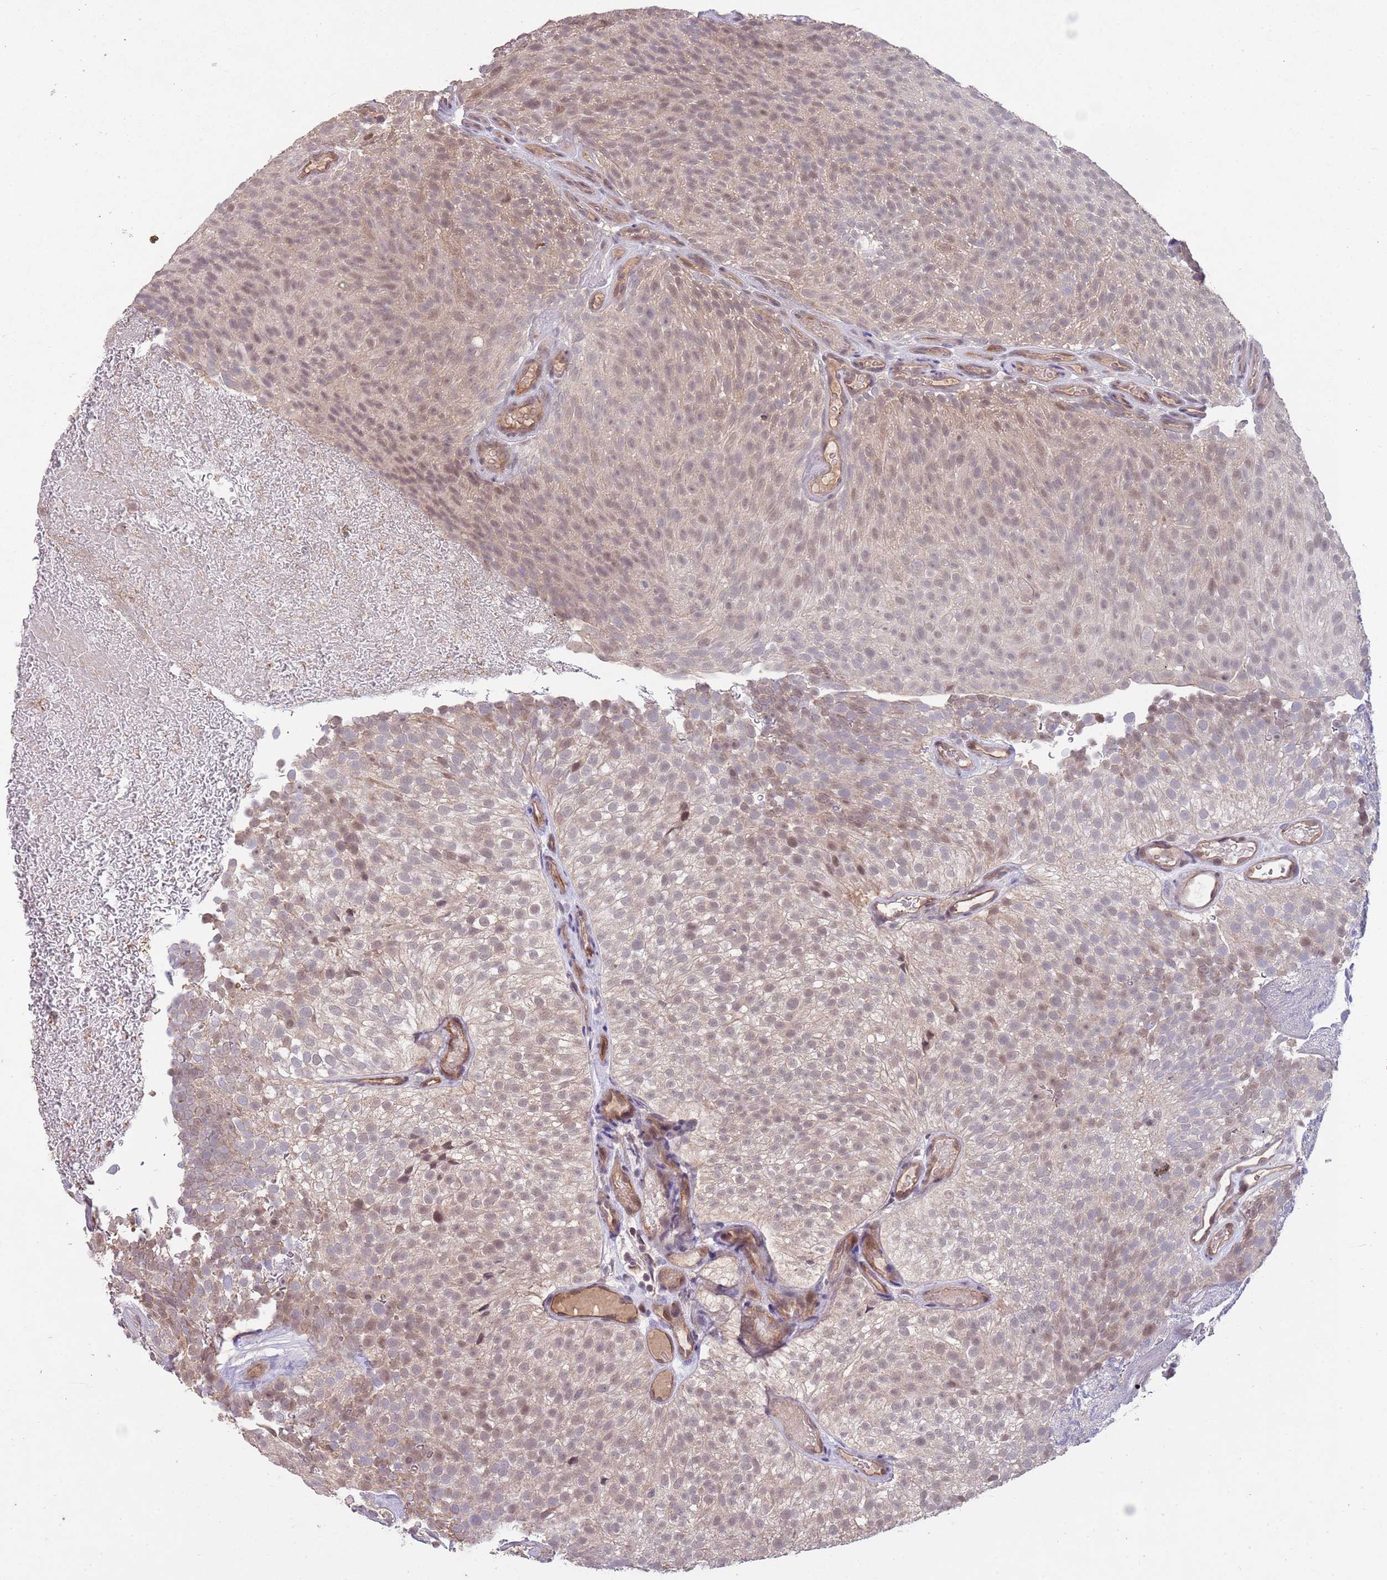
{"staining": {"intensity": "weak", "quantity": "25%-75%", "location": "nuclear"}, "tissue": "urothelial cancer", "cell_type": "Tumor cells", "image_type": "cancer", "snomed": [{"axis": "morphology", "description": "Urothelial carcinoma, Low grade"}, {"axis": "topography", "description": "Urinary bladder"}], "caption": "Immunohistochemistry (IHC) histopathology image of human low-grade urothelial carcinoma stained for a protein (brown), which displays low levels of weak nuclear staining in approximately 25%-75% of tumor cells.", "gene": "MEI1", "patient": {"sex": "male", "age": 78}}